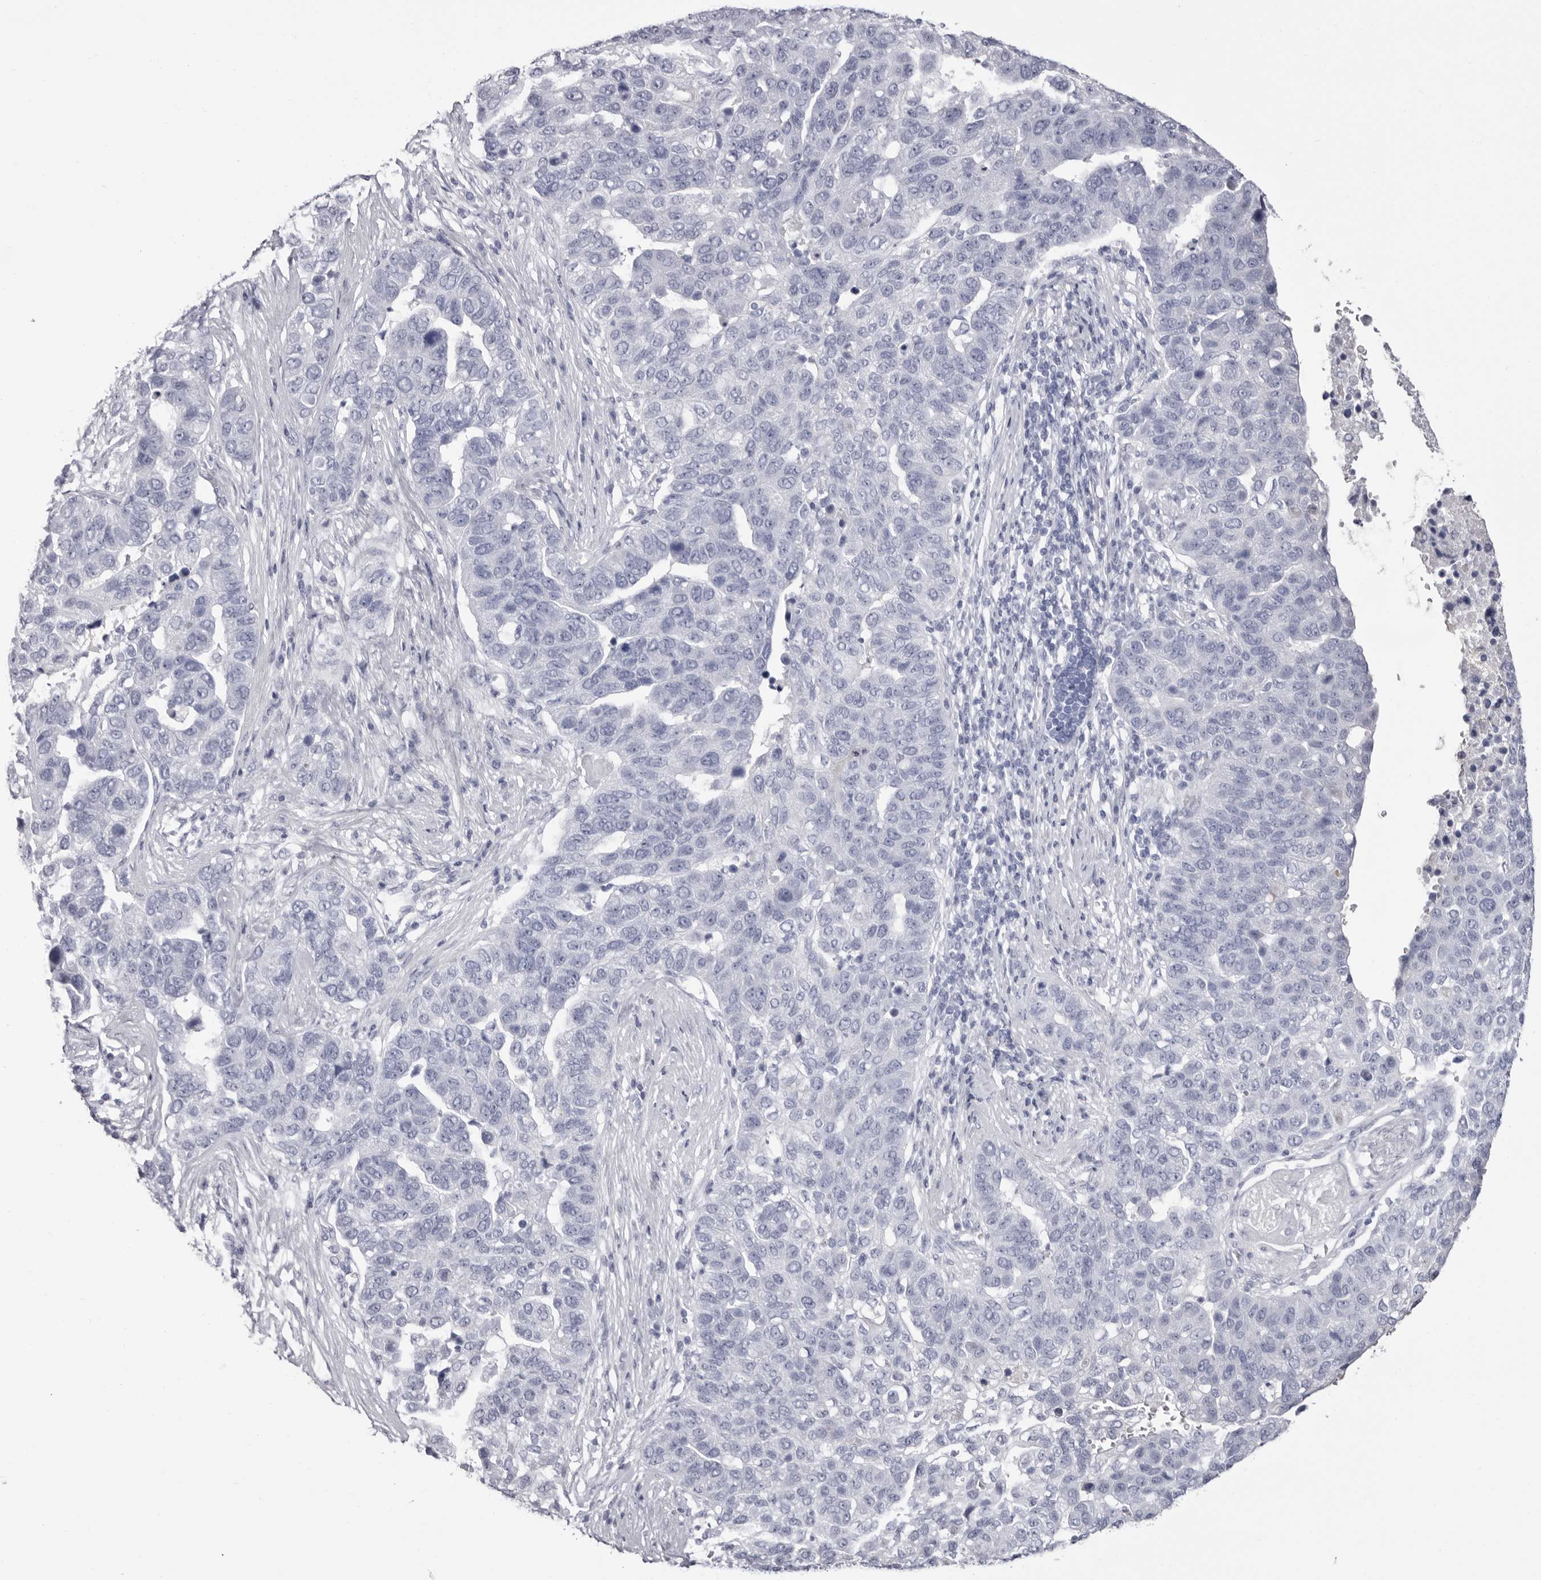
{"staining": {"intensity": "negative", "quantity": "none", "location": "none"}, "tissue": "pancreatic cancer", "cell_type": "Tumor cells", "image_type": "cancer", "snomed": [{"axis": "morphology", "description": "Adenocarcinoma, NOS"}, {"axis": "topography", "description": "Pancreas"}], "caption": "Pancreatic cancer stained for a protein using immunohistochemistry exhibits no staining tumor cells.", "gene": "LPO", "patient": {"sex": "female", "age": 61}}